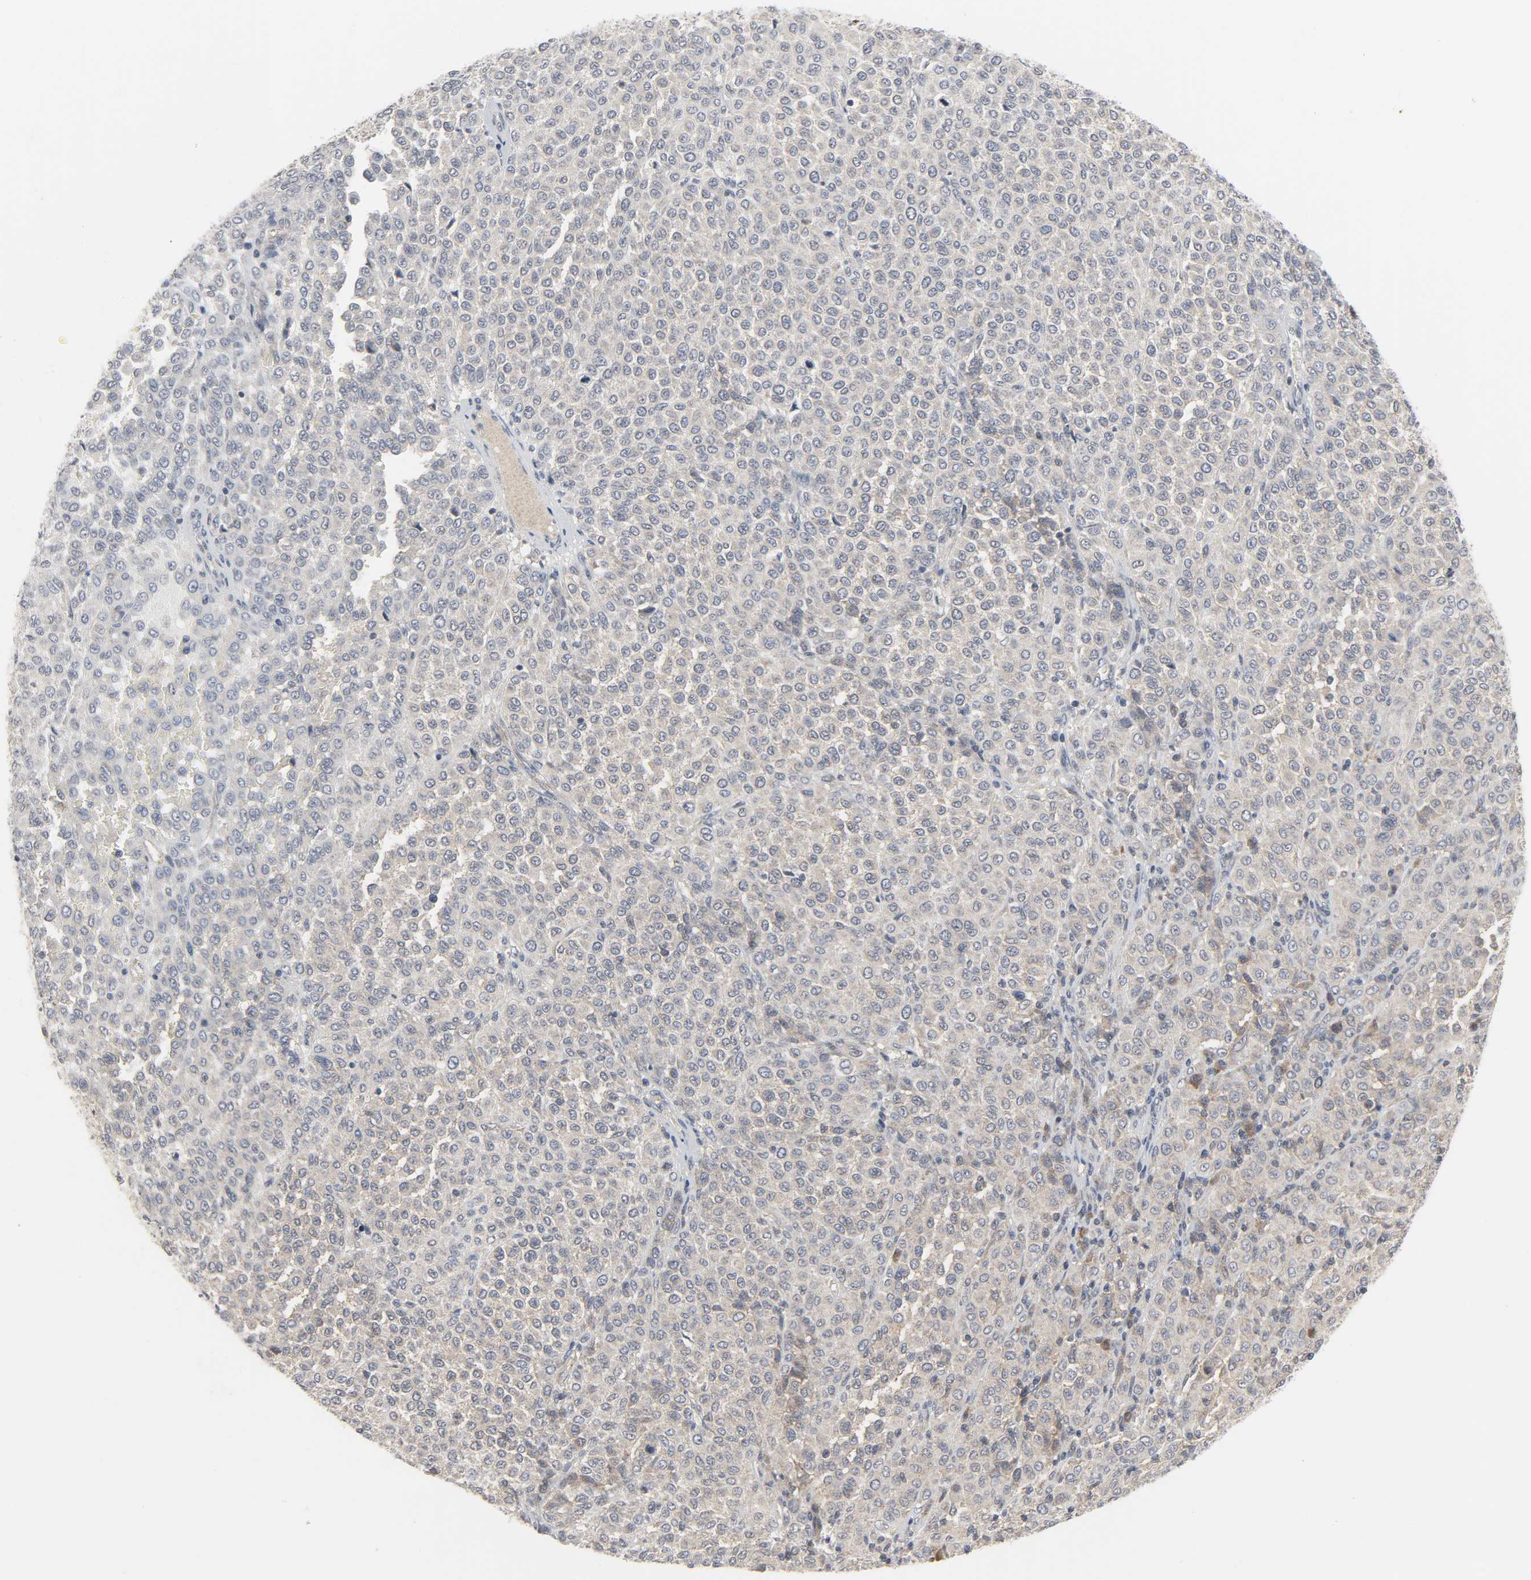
{"staining": {"intensity": "moderate", "quantity": "25%-75%", "location": "cytoplasmic/membranous"}, "tissue": "melanoma", "cell_type": "Tumor cells", "image_type": "cancer", "snomed": [{"axis": "morphology", "description": "Malignant melanoma, Metastatic site"}, {"axis": "topography", "description": "Pancreas"}], "caption": "This is a micrograph of immunohistochemistry (IHC) staining of melanoma, which shows moderate expression in the cytoplasmic/membranous of tumor cells.", "gene": "CLIP1", "patient": {"sex": "female", "age": 30}}